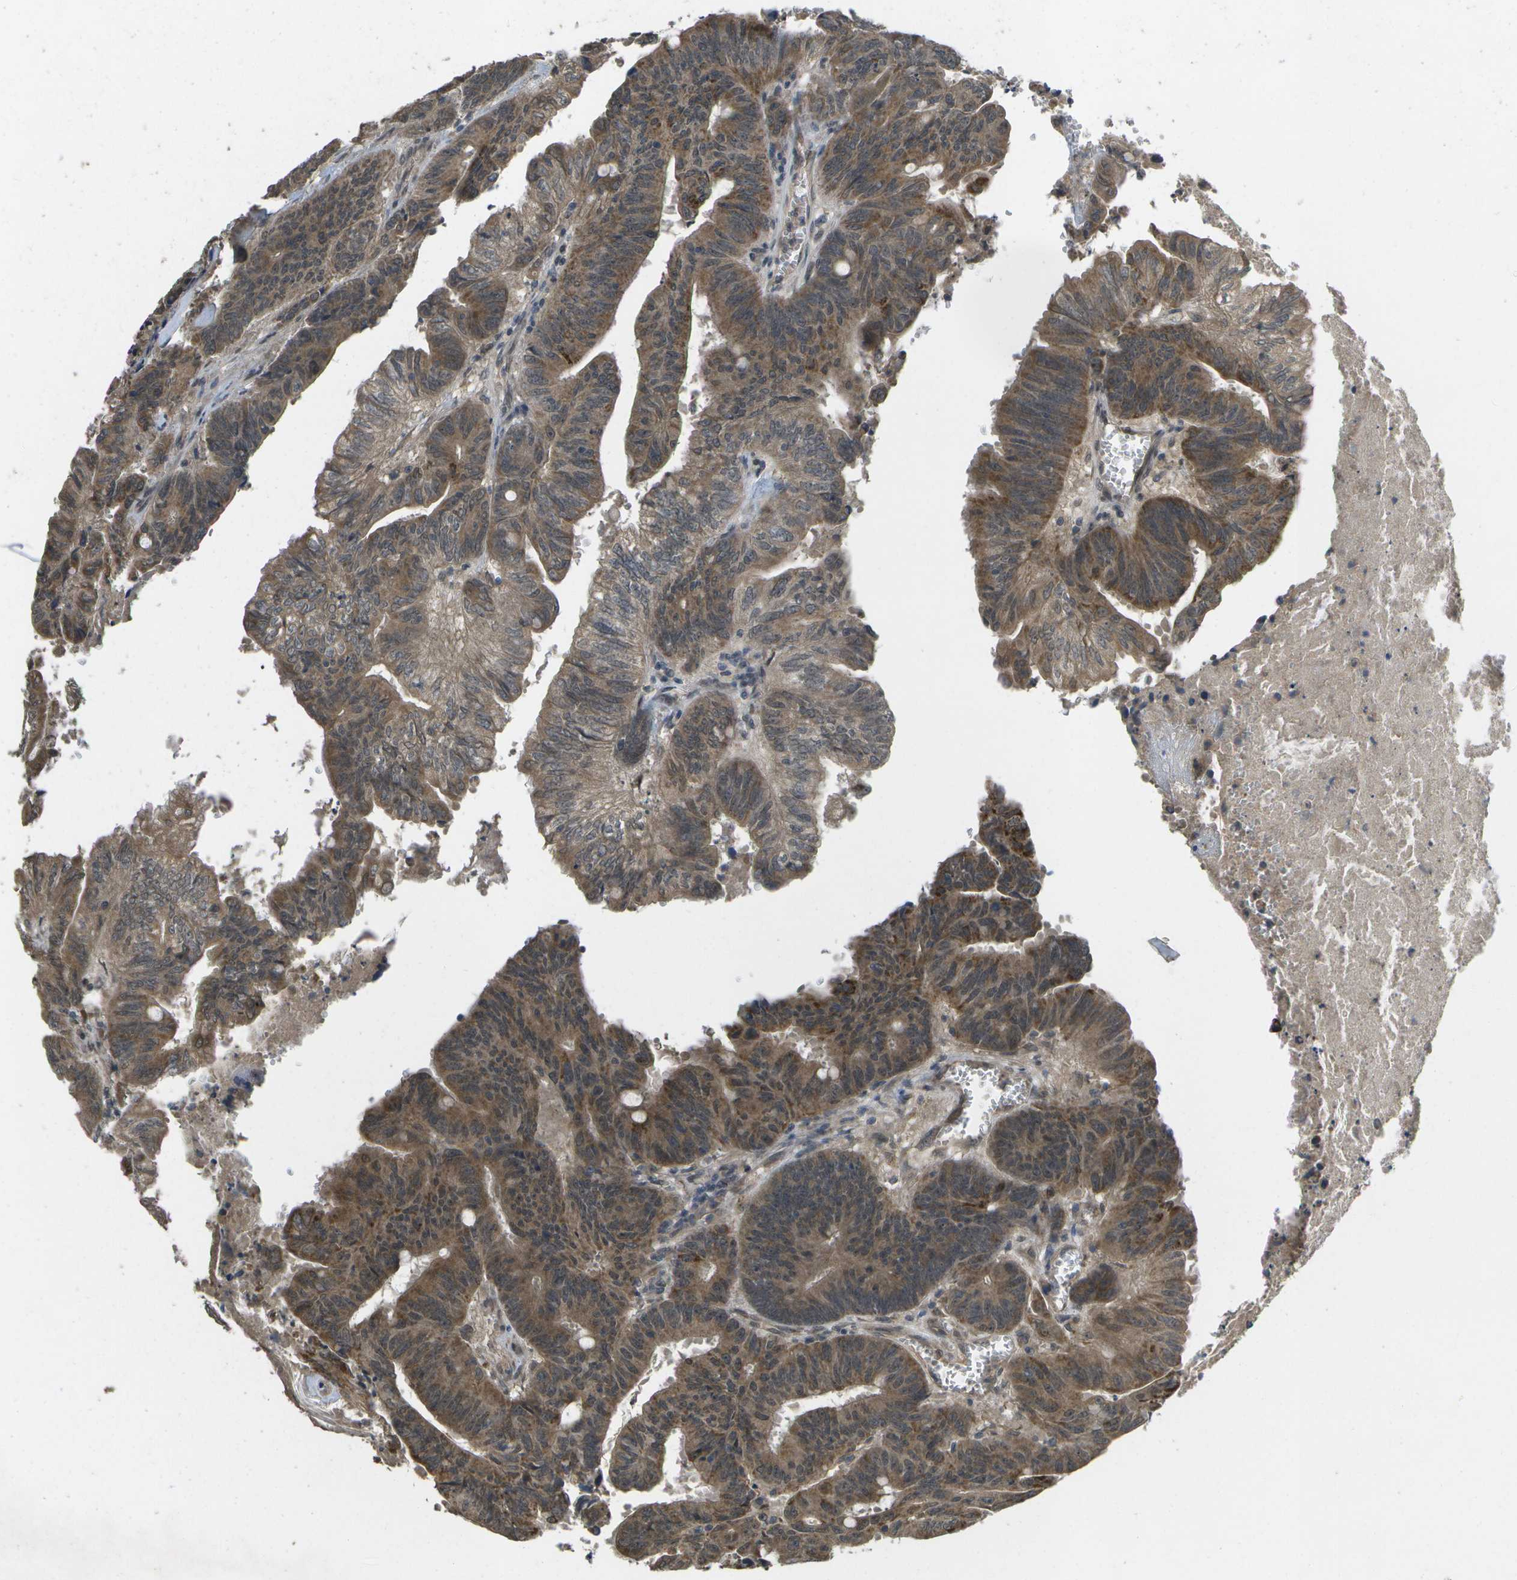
{"staining": {"intensity": "moderate", "quantity": ">75%", "location": "cytoplasmic/membranous"}, "tissue": "colorectal cancer", "cell_type": "Tumor cells", "image_type": "cancer", "snomed": [{"axis": "morphology", "description": "Adenocarcinoma, NOS"}, {"axis": "topography", "description": "Colon"}], "caption": "Protein analysis of adenocarcinoma (colorectal) tissue exhibits moderate cytoplasmic/membranous positivity in approximately >75% of tumor cells.", "gene": "ALAS1", "patient": {"sex": "male", "age": 45}}